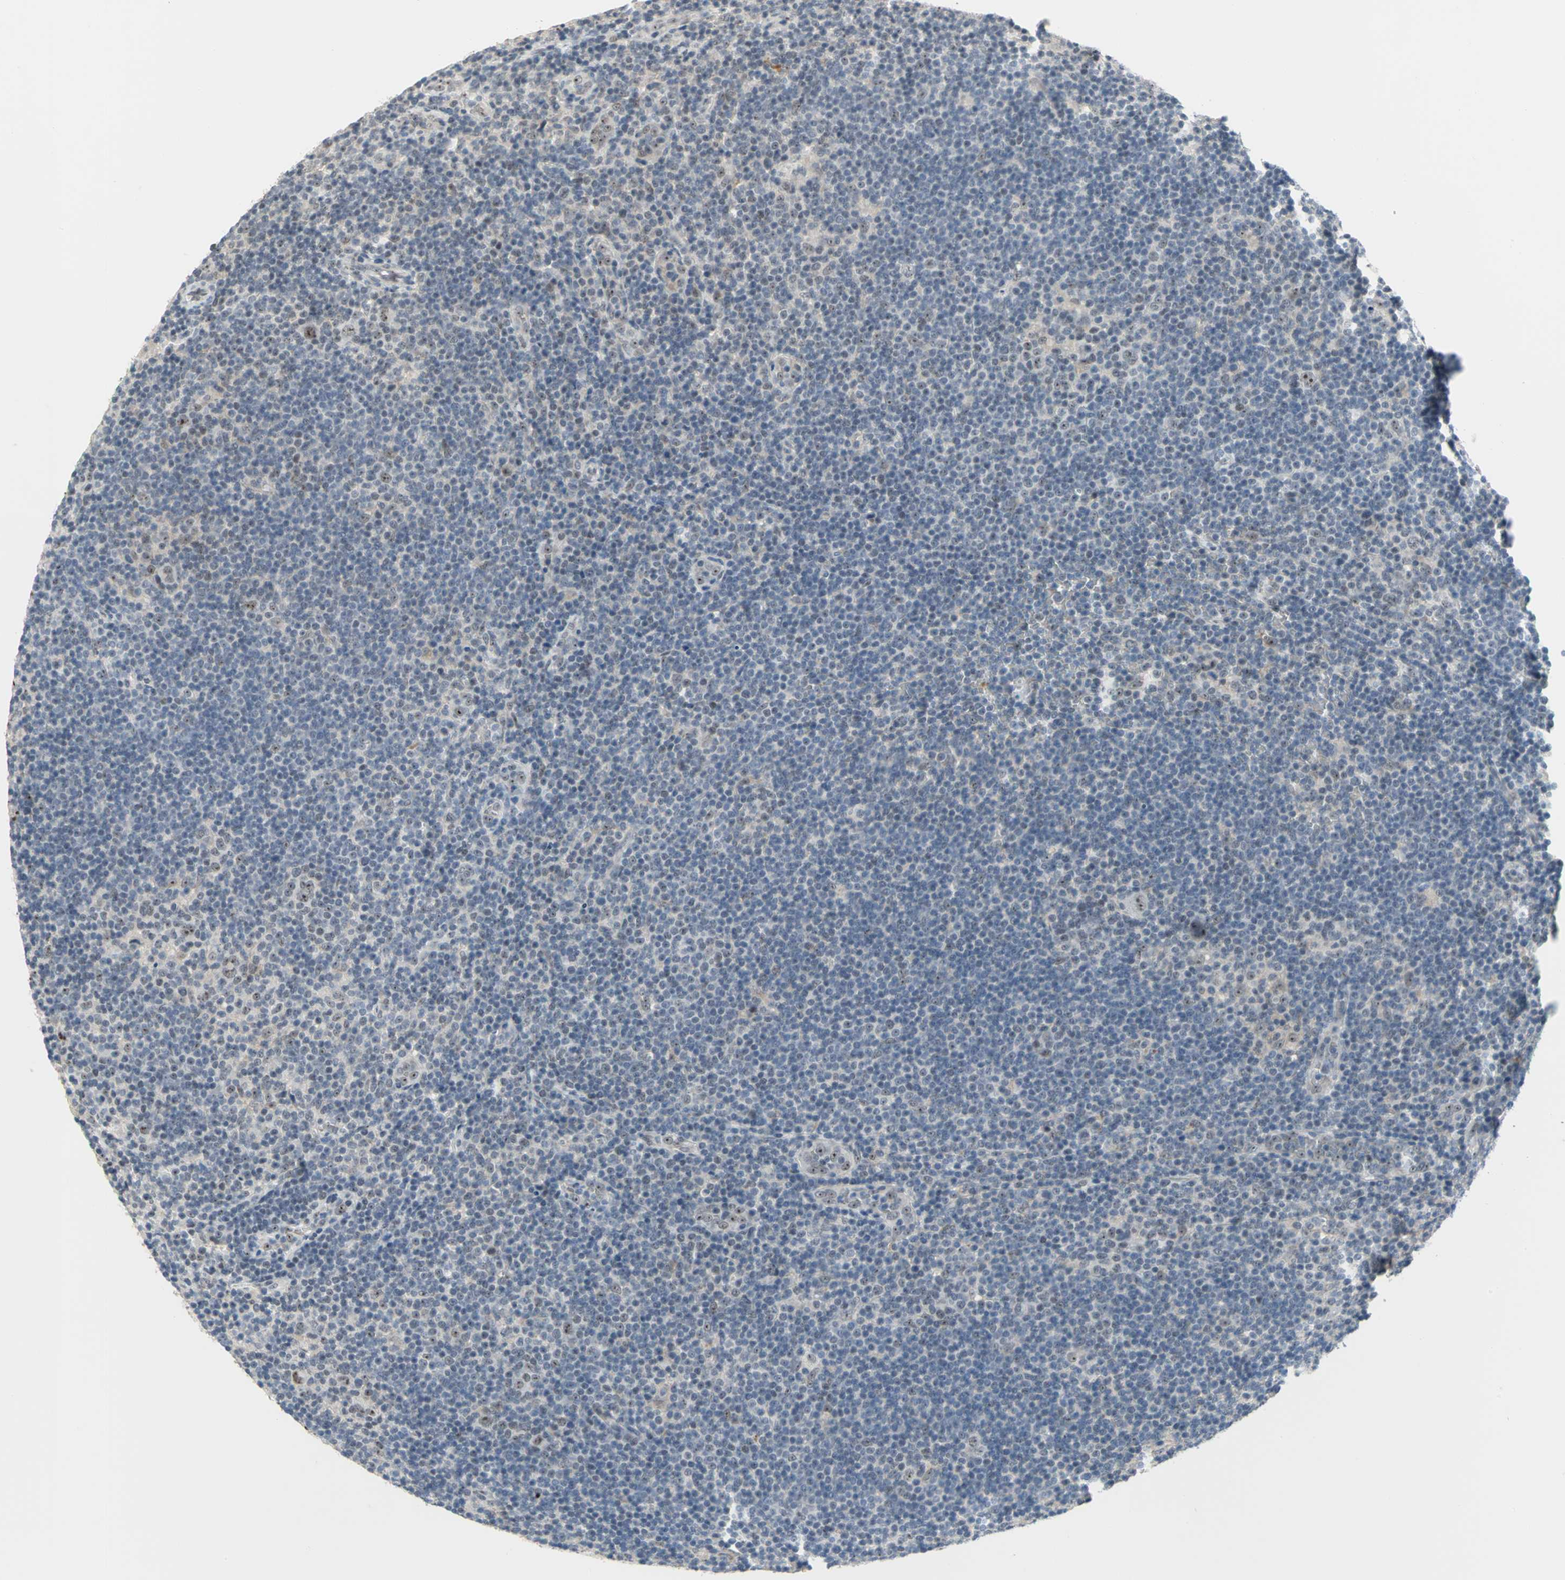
{"staining": {"intensity": "weak", "quantity": "25%-75%", "location": "nuclear"}, "tissue": "lymphoma", "cell_type": "Tumor cells", "image_type": "cancer", "snomed": [{"axis": "morphology", "description": "Hodgkin's disease, NOS"}, {"axis": "topography", "description": "Lymph node"}], "caption": "There is low levels of weak nuclear expression in tumor cells of lymphoma, as demonstrated by immunohistochemical staining (brown color).", "gene": "GLI3", "patient": {"sex": "female", "age": 57}}